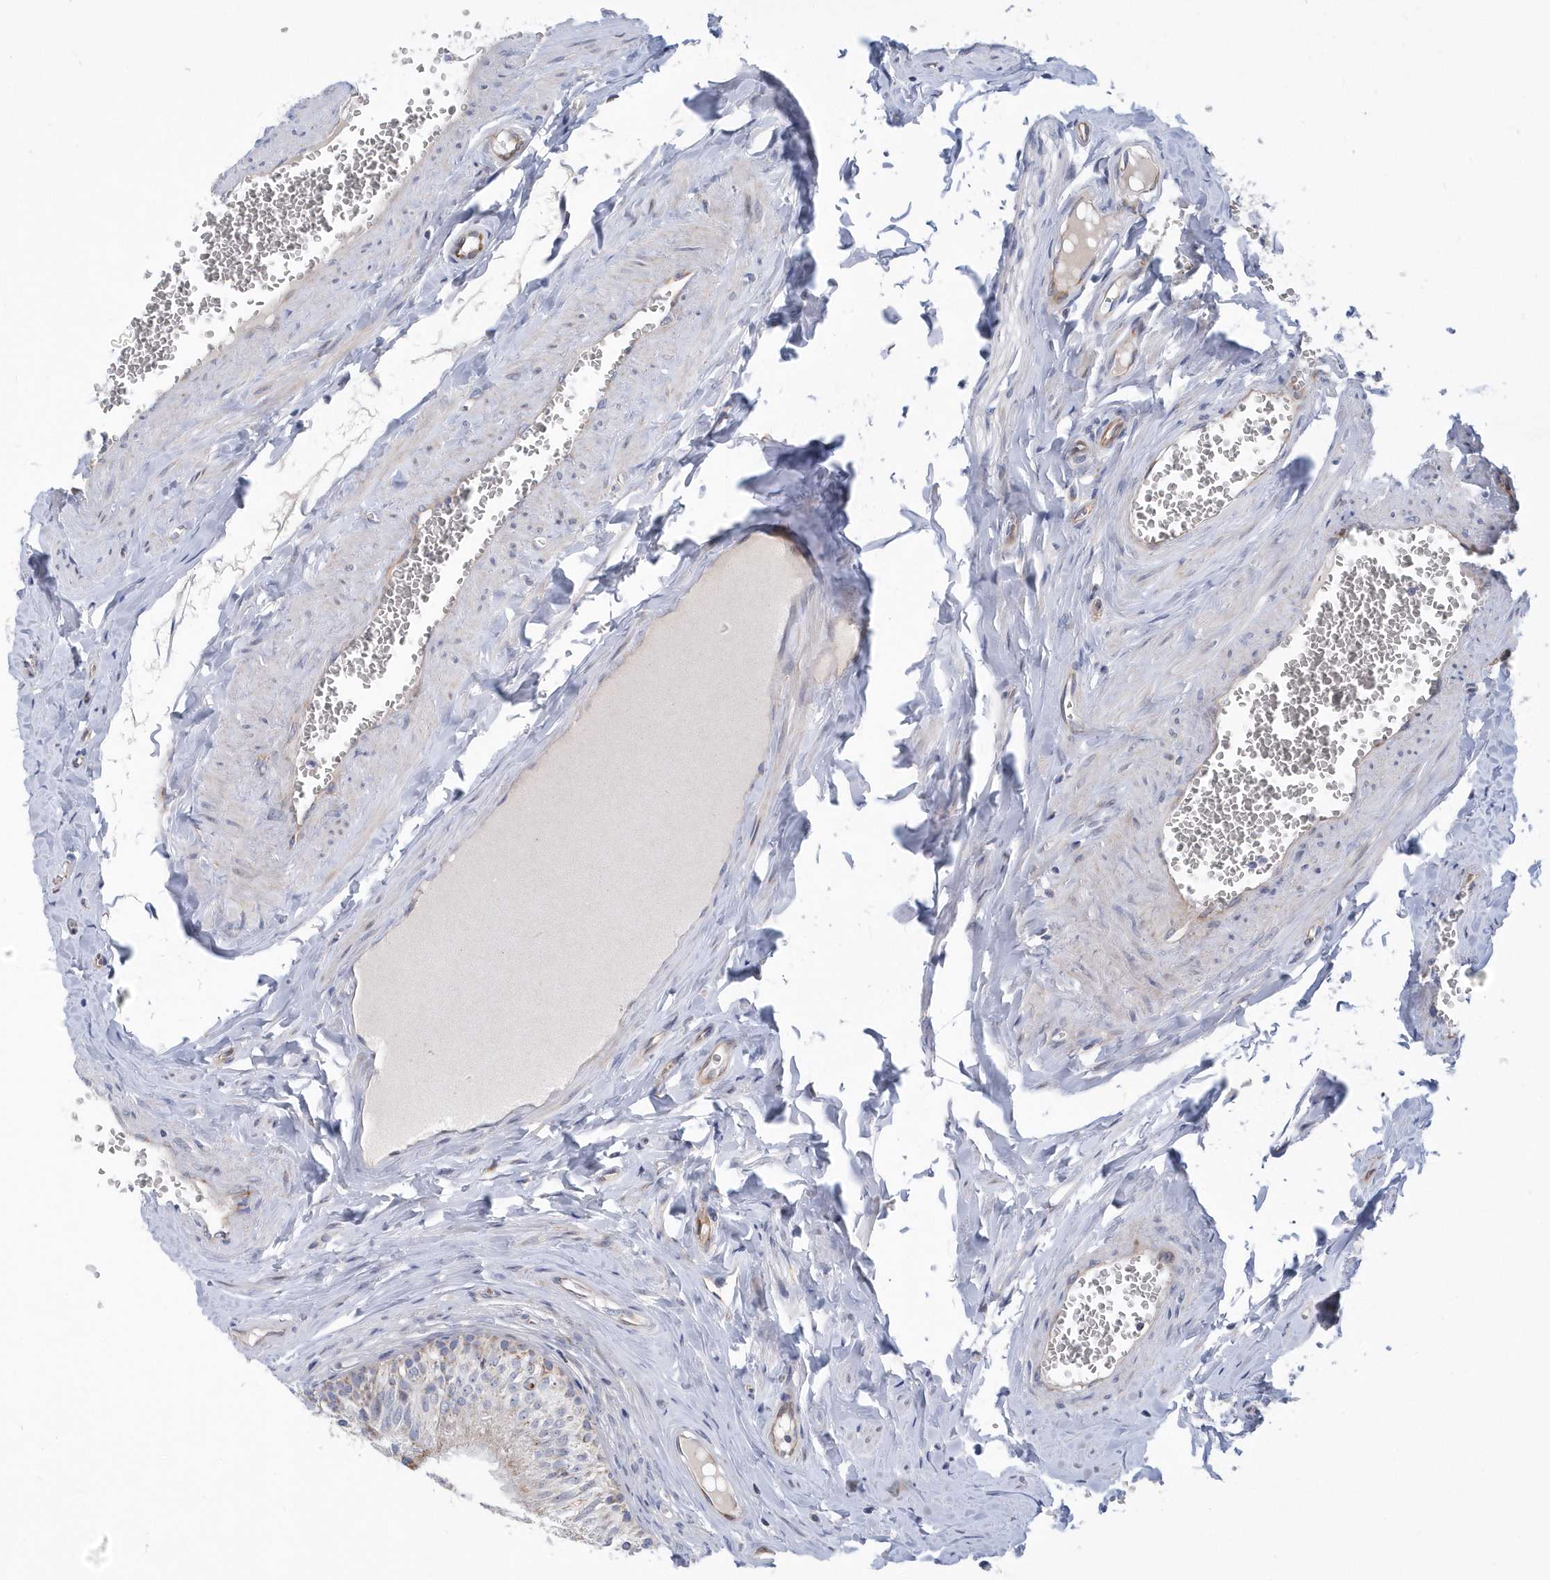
{"staining": {"intensity": "moderate", "quantity": "25%-75%", "location": "cytoplasmic/membranous"}, "tissue": "epididymis", "cell_type": "Glandular cells", "image_type": "normal", "snomed": [{"axis": "morphology", "description": "Normal tissue, NOS"}, {"axis": "topography", "description": "Epididymis"}], "caption": "Immunohistochemistry (IHC) staining of normal epididymis, which shows medium levels of moderate cytoplasmic/membranous expression in about 25%-75% of glandular cells indicating moderate cytoplasmic/membranous protein positivity. The staining was performed using DAB (brown) for protein detection and nuclei were counterstained in hematoxylin (blue).", "gene": "VWA5B2", "patient": {"sex": "male", "age": 46}}